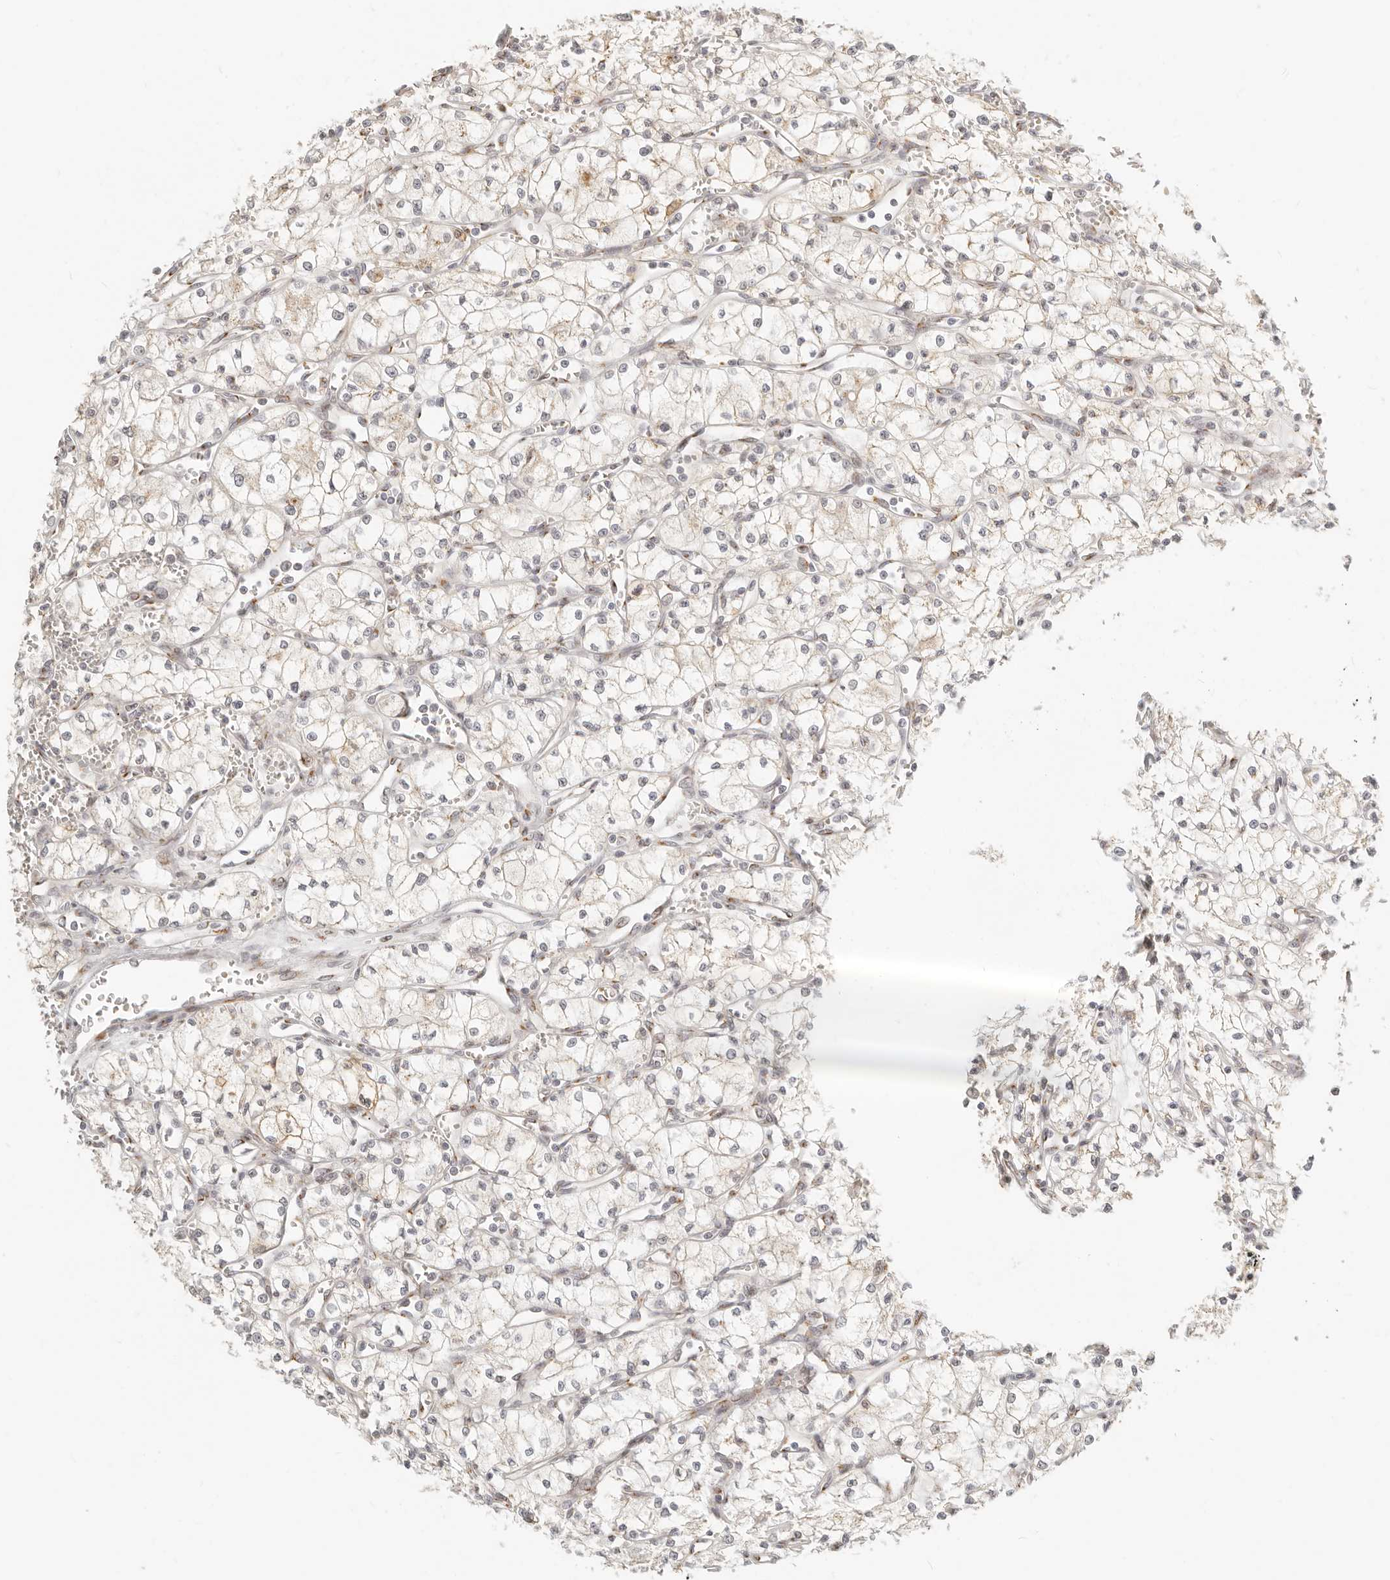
{"staining": {"intensity": "weak", "quantity": "25%-75%", "location": "cytoplasmic/membranous"}, "tissue": "renal cancer", "cell_type": "Tumor cells", "image_type": "cancer", "snomed": [{"axis": "morphology", "description": "Adenocarcinoma, NOS"}, {"axis": "topography", "description": "Kidney"}], "caption": "Renal adenocarcinoma tissue exhibits weak cytoplasmic/membranous staining in about 25%-75% of tumor cells, visualized by immunohistochemistry.", "gene": "FAM20B", "patient": {"sex": "male", "age": 59}}